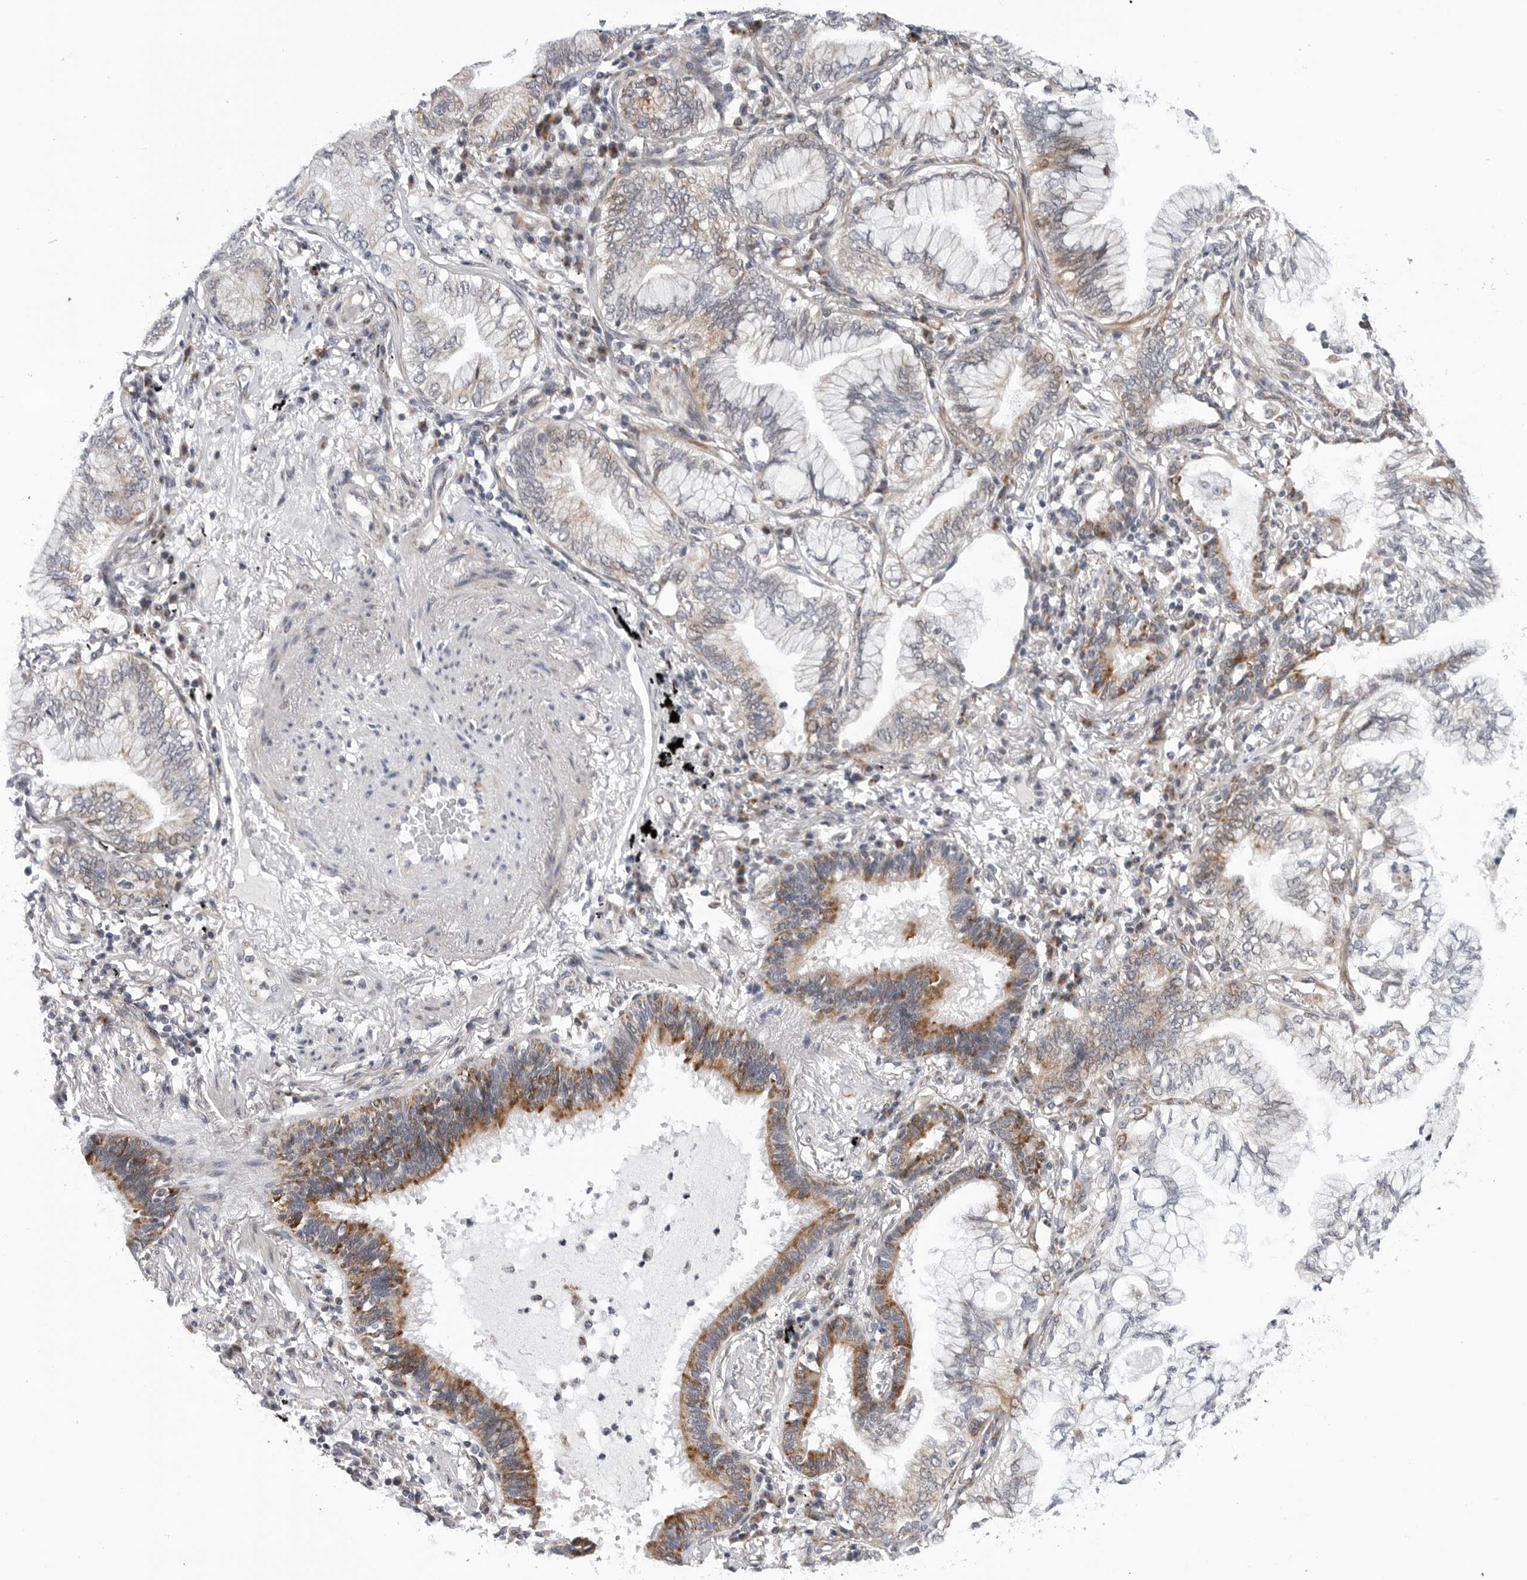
{"staining": {"intensity": "negative", "quantity": "none", "location": "none"}, "tissue": "lung cancer", "cell_type": "Tumor cells", "image_type": "cancer", "snomed": [{"axis": "morphology", "description": "Adenocarcinoma, NOS"}, {"axis": "topography", "description": "Lung"}], "caption": "IHC image of lung cancer stained for a protein (brown), which reveals no expression in tumor cells.", "gene": "CDK20", "patient": {"sex": "female", "age": 70}}